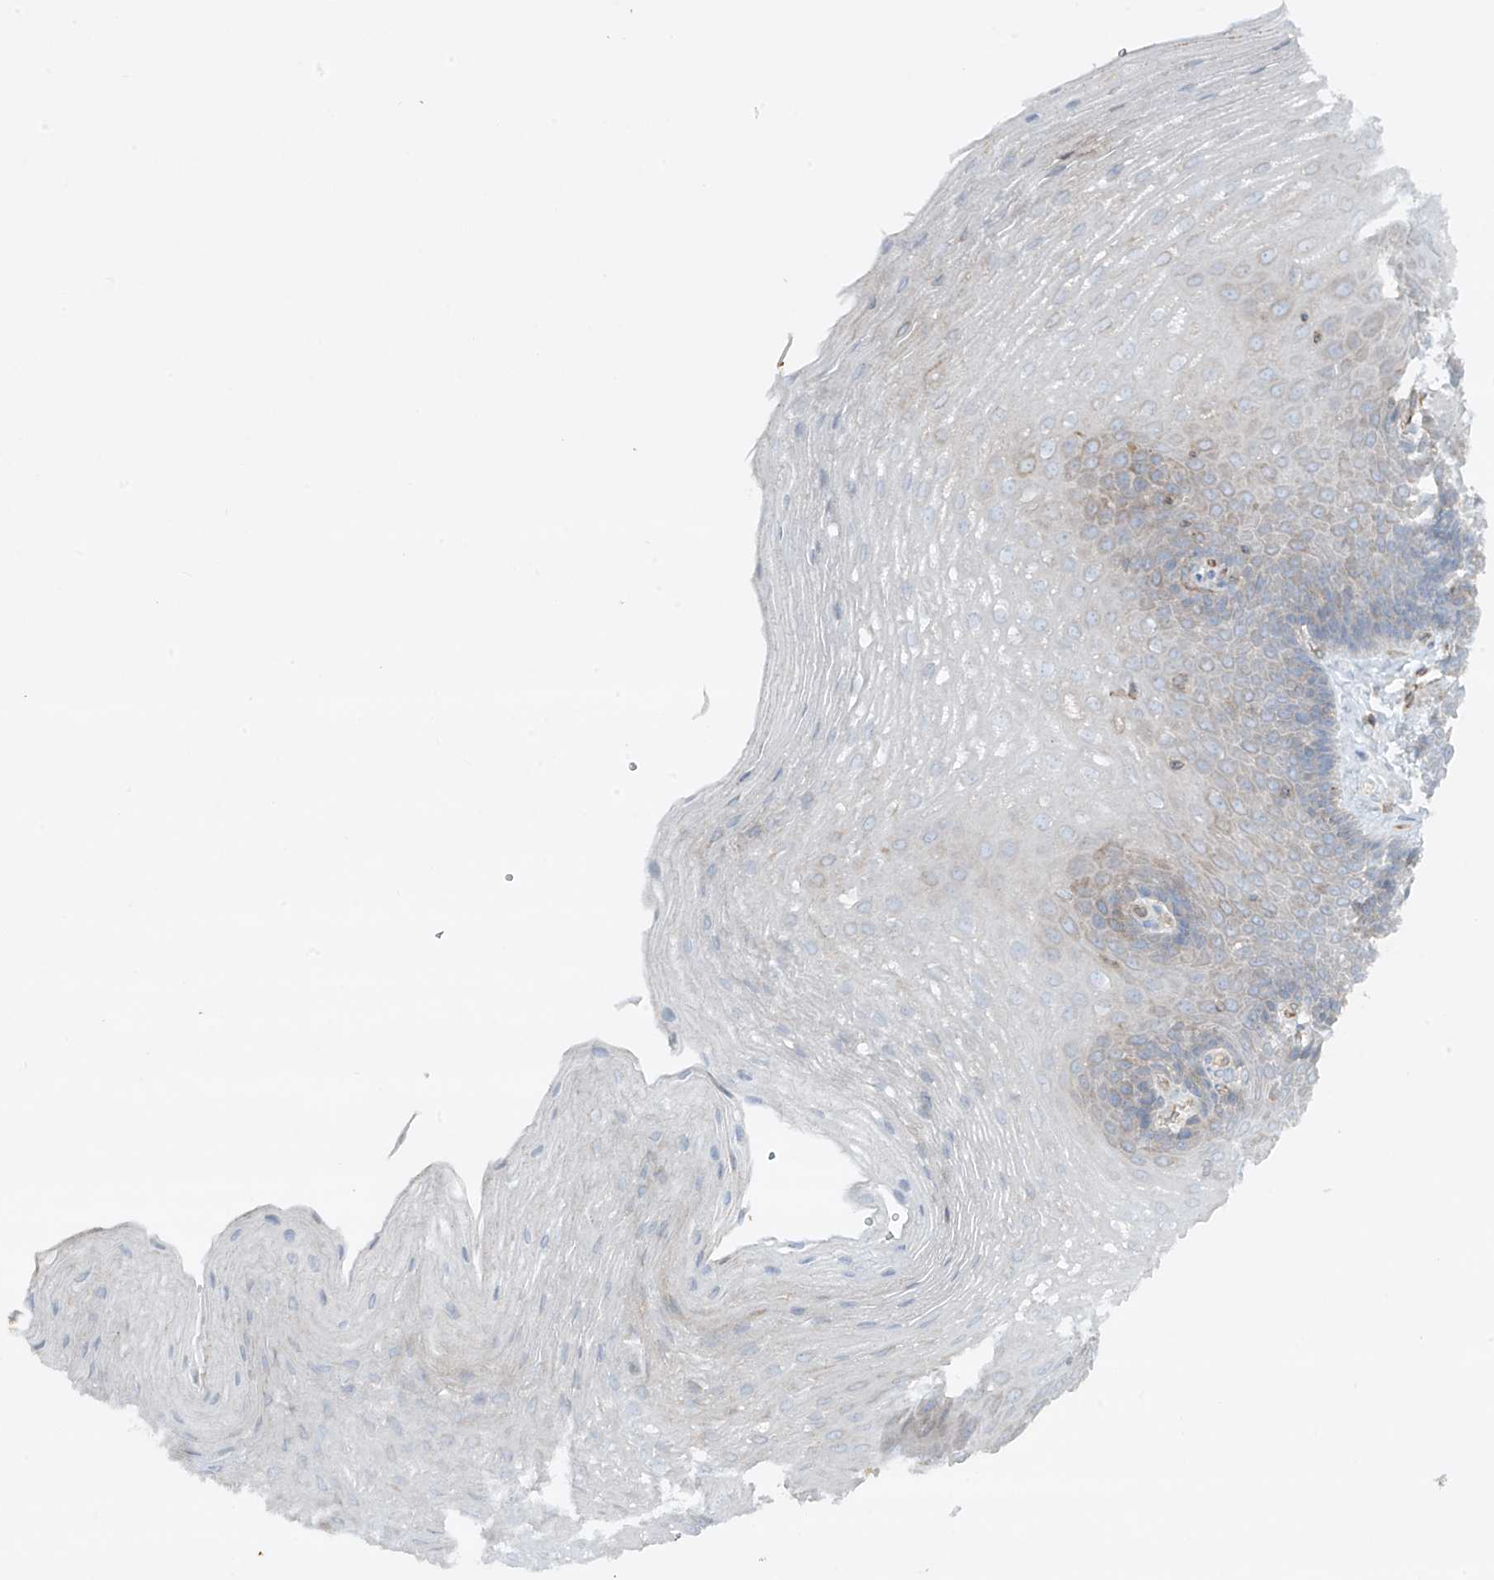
{"staining": {"intensity": "weak", "quantity": "<25%", "location": "cytoplasmic/membranous"}, "tissue": "esophagus", "cell_type": "Squamous epithelial cells", "image_type": "normal", "snomed": [{"axis": "morphology", "description": "Normal tissue, NOS"}, {"axis": "topography", "description": "Esophagus"}], "caption": "Immunohistochemistry (IHC) of unremarkable human esophagus displays no staining in squamous epithelial cells. (Stains: DAB (3,3'-diaminobenzidine) immunohistochemistry (IHC) with hematoxylin counter stain, Microscopy: brightfield microscopy at high magnification).", "gene": "HLA", "patient": {"sex": "female", "age": 66}}